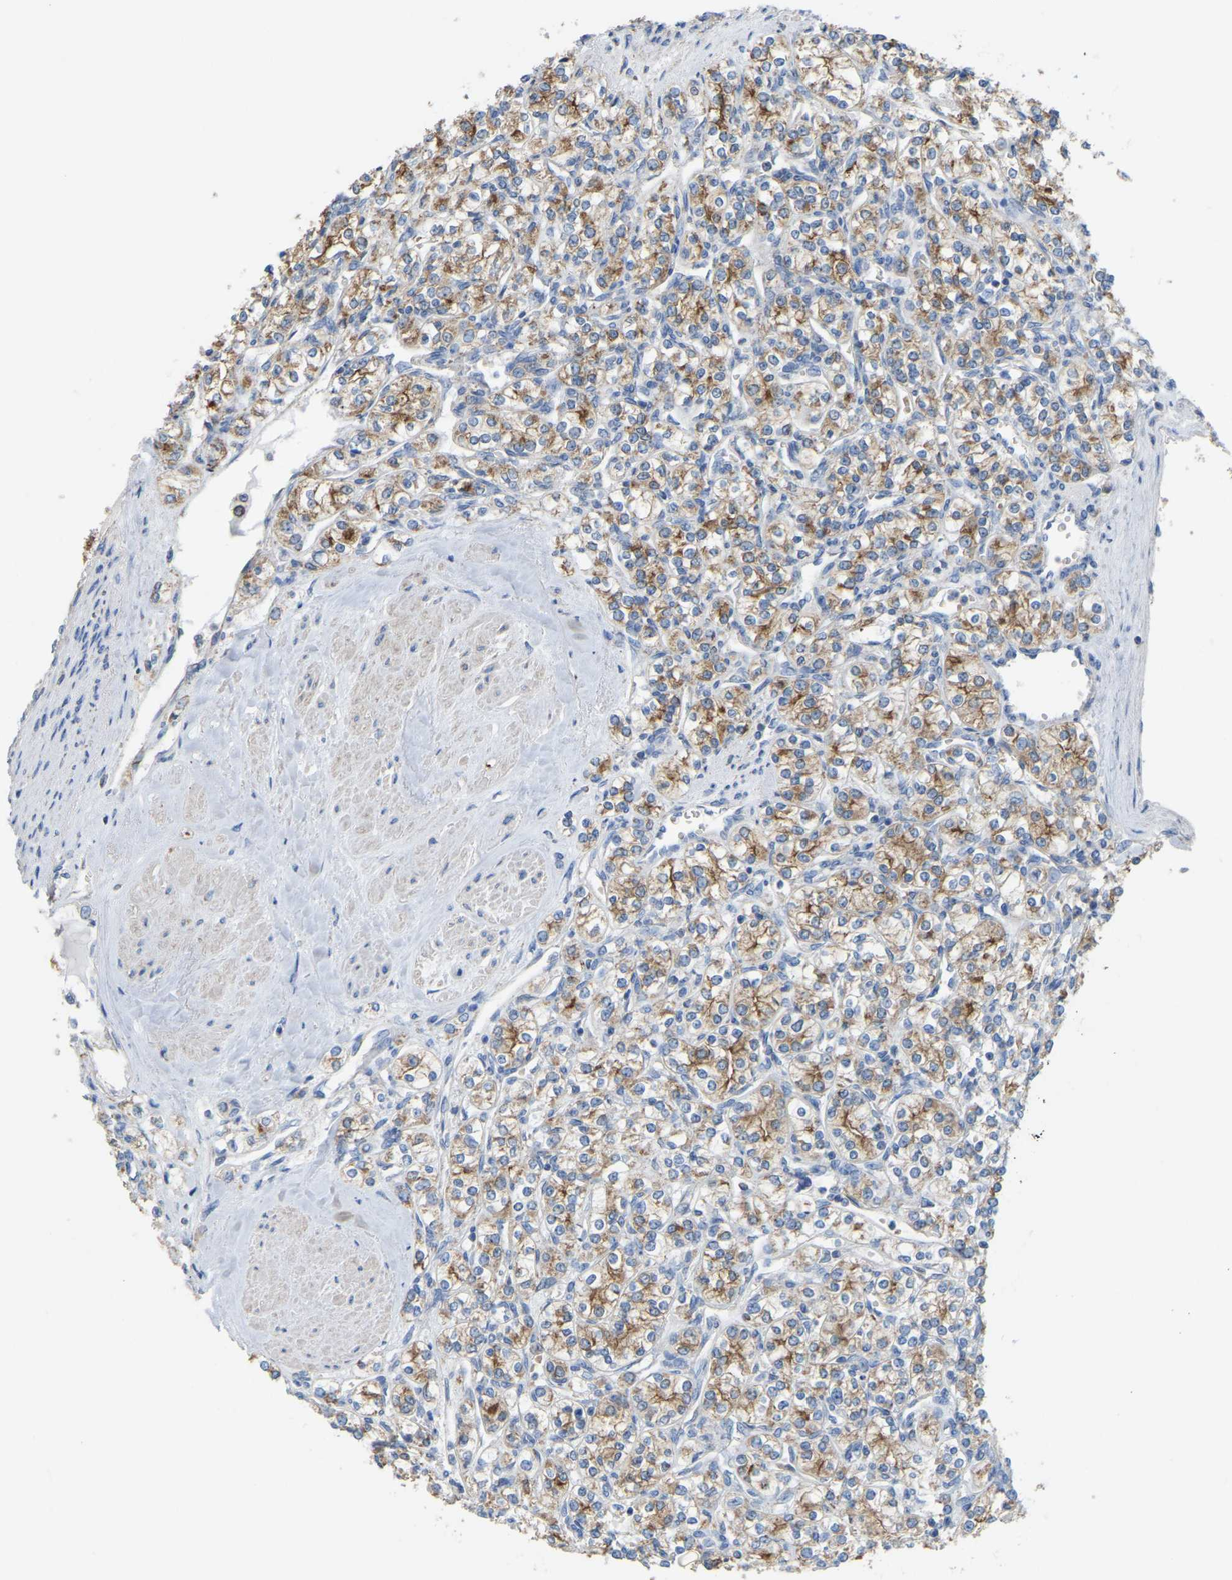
{"staining": {"intensity": "moderate", "quantity": ">75%", "location": "cytoplasmic/membranous"}, "tissue": "renal cancer", "cell_type": "Tumor cells", "image_type": "cancer", "snomed": [{"axis": "morphology", "description": "Adenocarcinoma, NOS"}, {"axis": "topography", "description": "Kidney"}], "caption": "Immunohistochemistry (IHC) photomicrograph of human renal cancer stained for a protein (brown), which reveals medium levels of moderate cytoplasmic/membranous staining in approximately >75% of tumor cells.", "gene": "SERPINB5", "patient": {"sex": "male", "age": 77}}